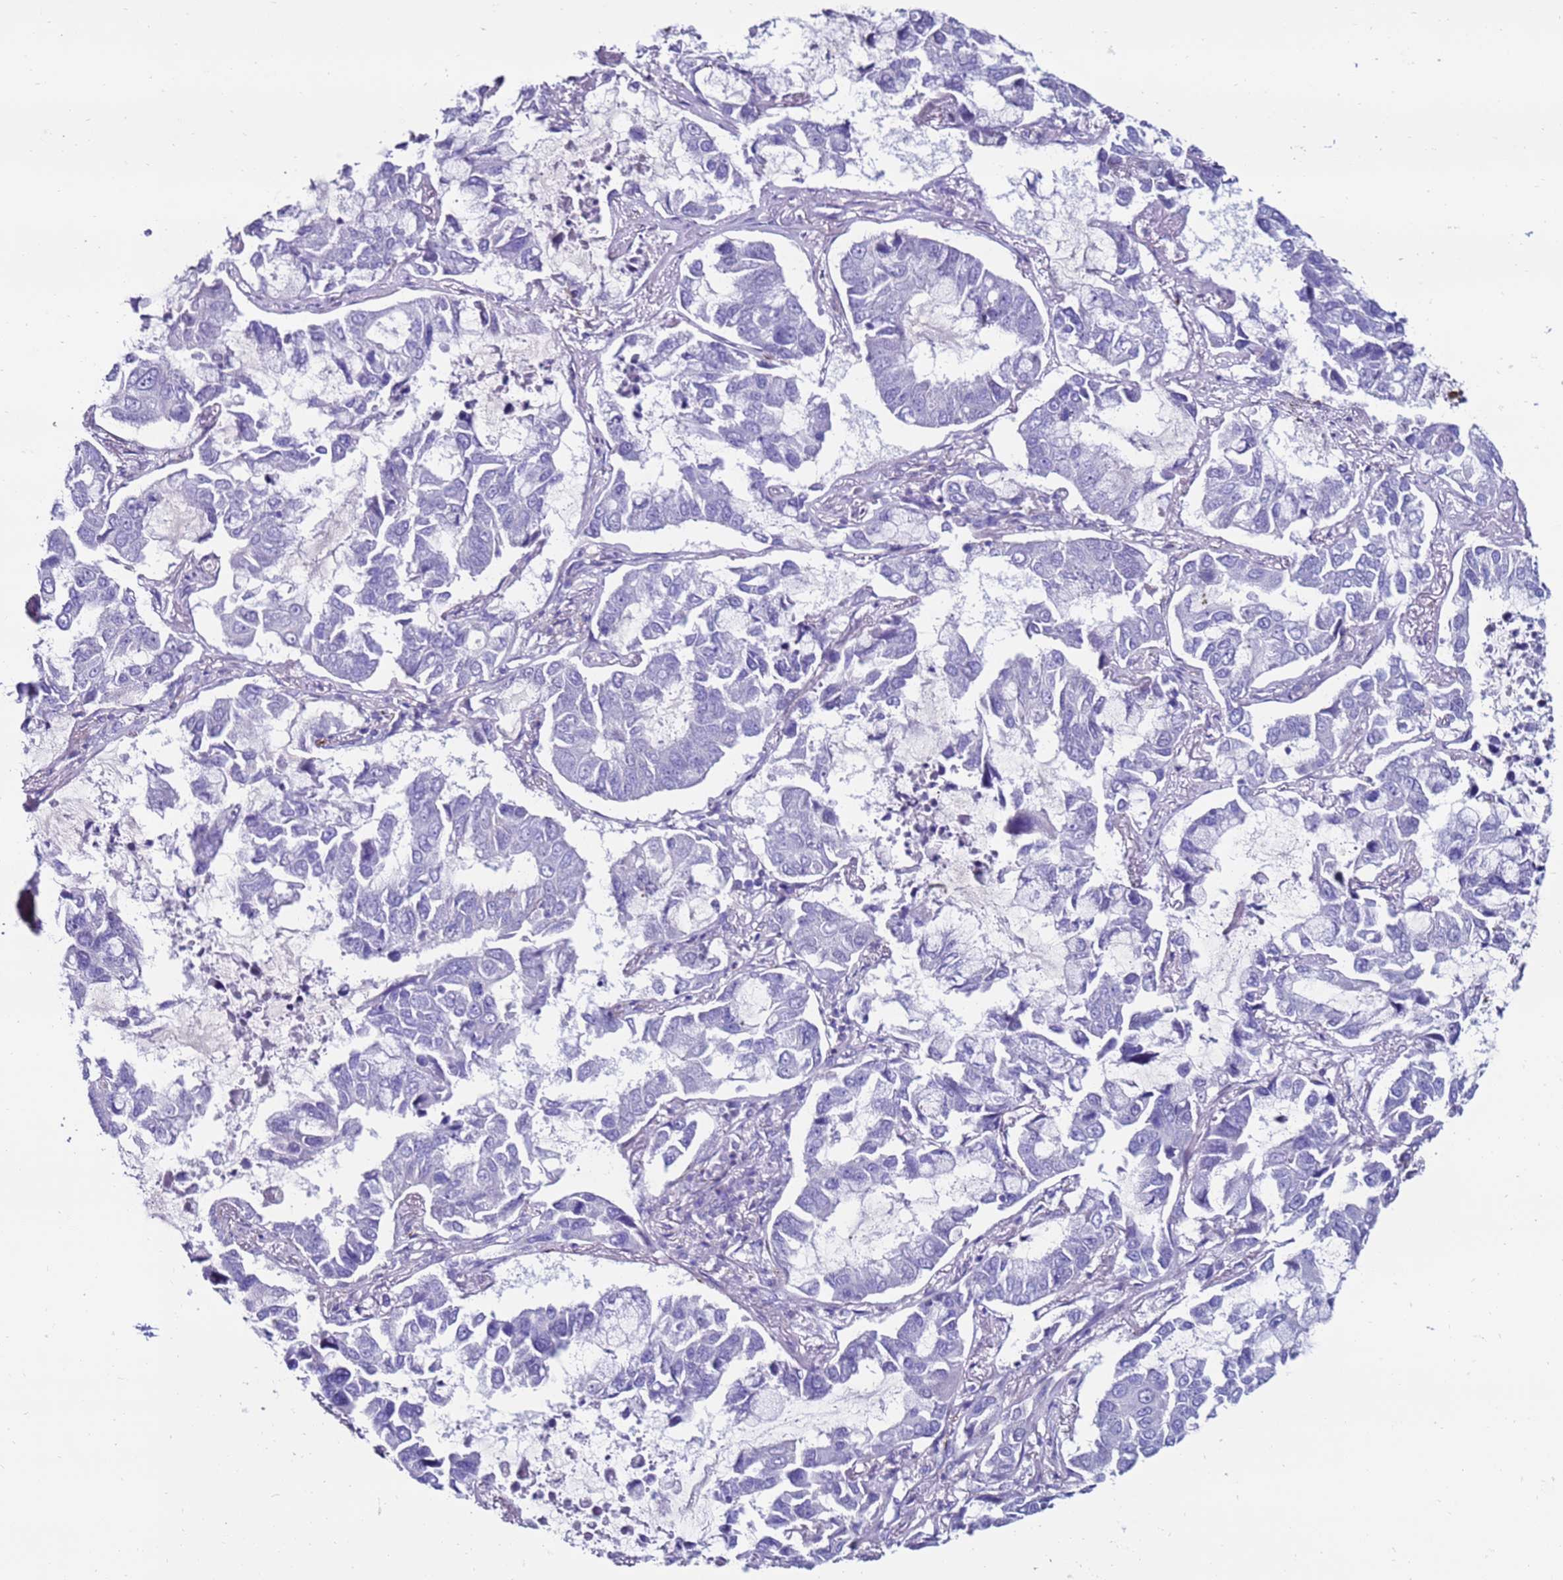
{"staining": {"intensity": "negative", "quantity": "none", "location": "none"}, "tissue": "lung cancer", "cell_type": "Tumor cells", "image_type": "cancer", "snomed": [{"axis": "morphology", "description": "Adenocarcinoma, NOS"}, {"axis": "topography", "description": "Lung"}], "caption": "High magnification brightfield microscopy of lung cancer (adenocarcinoma) stained with DAB (brown) and counterstained with hematoxylin (blue): tumor cells show no significant positivity.", "gene": "CLEC4M", "patient": {"sex": "male", "age": 64}}